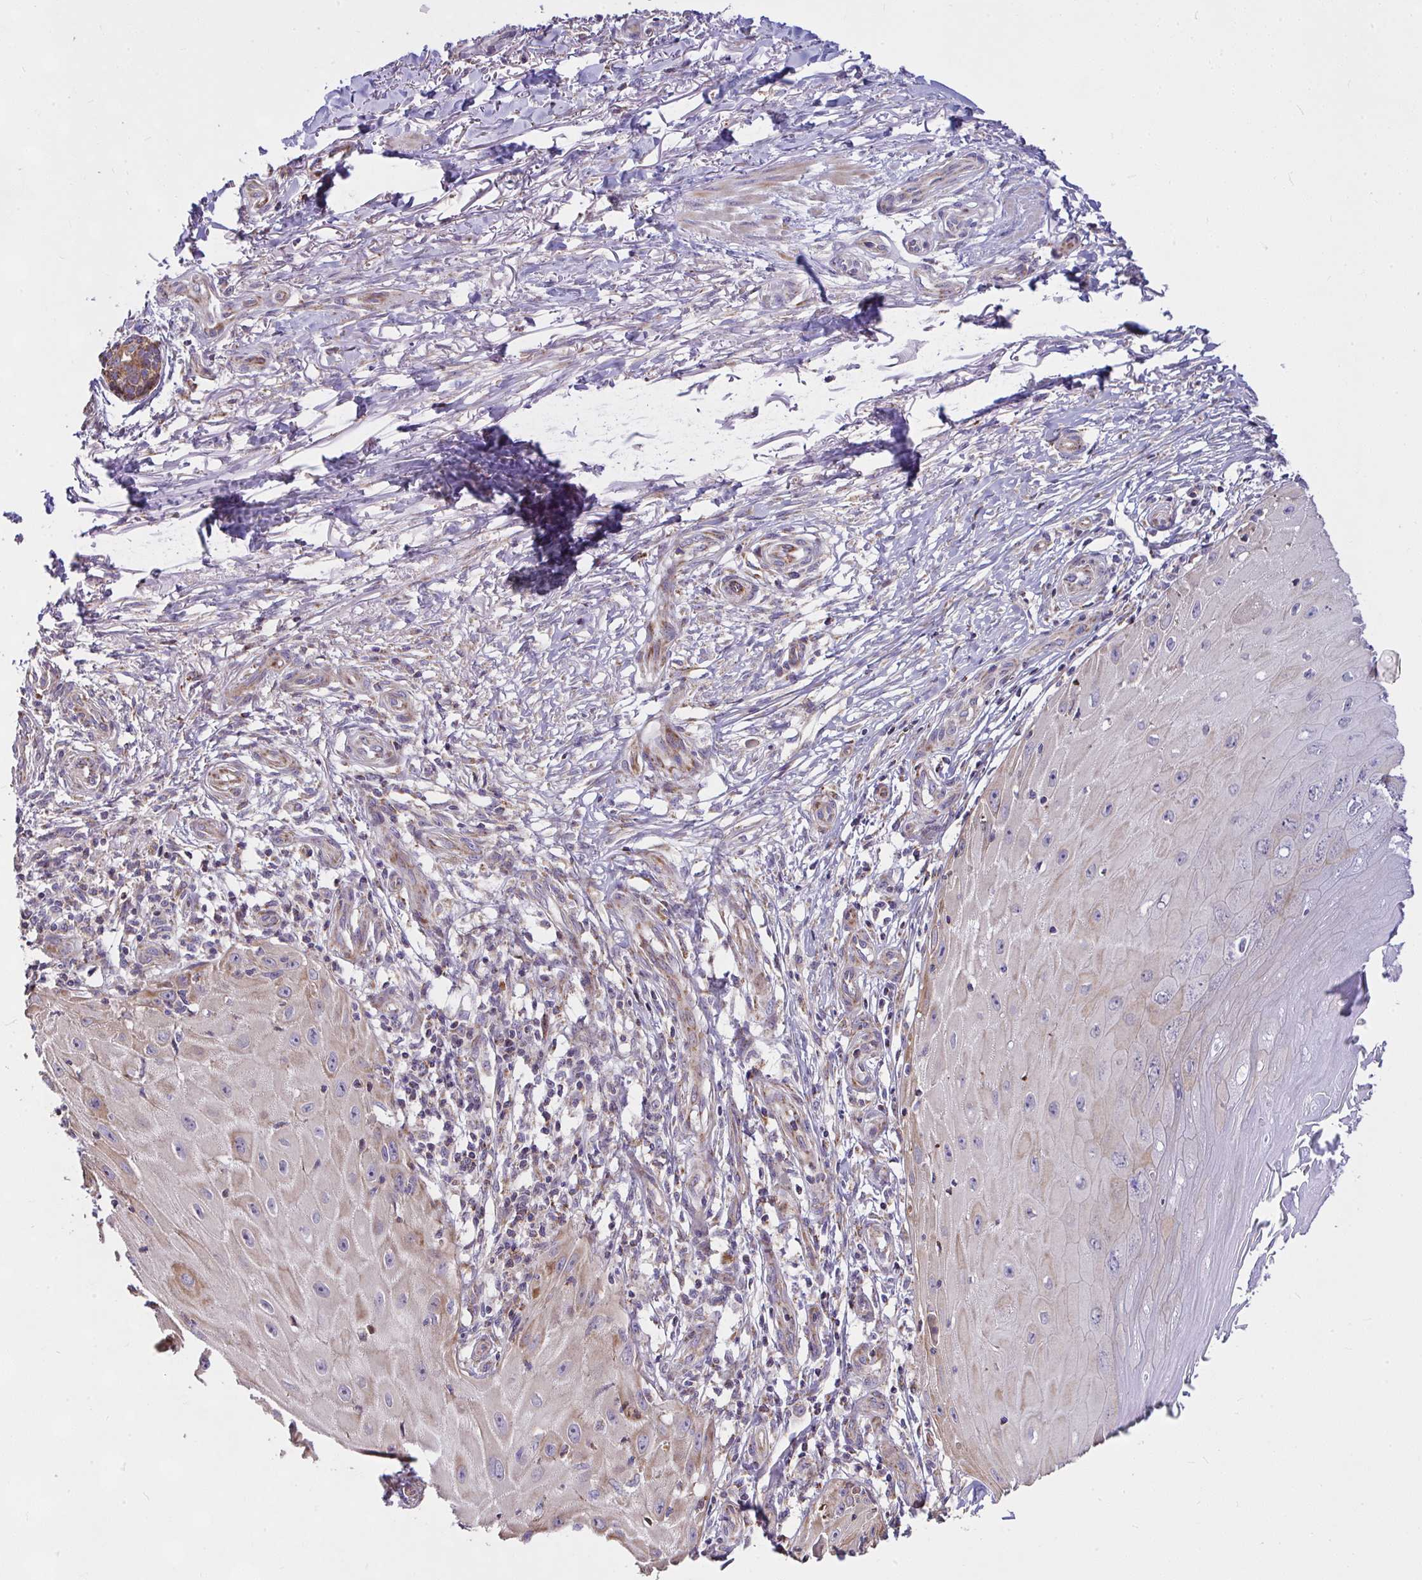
{"staining": {"intensity": "weak", "quantity": "25%-75%", "location": "cytoplasmic/membranous"}, "tissue": "skin cancer", "cell_type": "Tumor cells", "image_type": "cancer", "snomed": [{"axis": "morphology", "description": "Squamous cell carcinoma, NOS"}, {"axis": "topography", "description": "Skin"}], "caption": "Skin cancer stained with a protein marker shows weak staining in tumor cells.", "gene": "CEP63", "patient": {"sex": "female", "age": 77}}